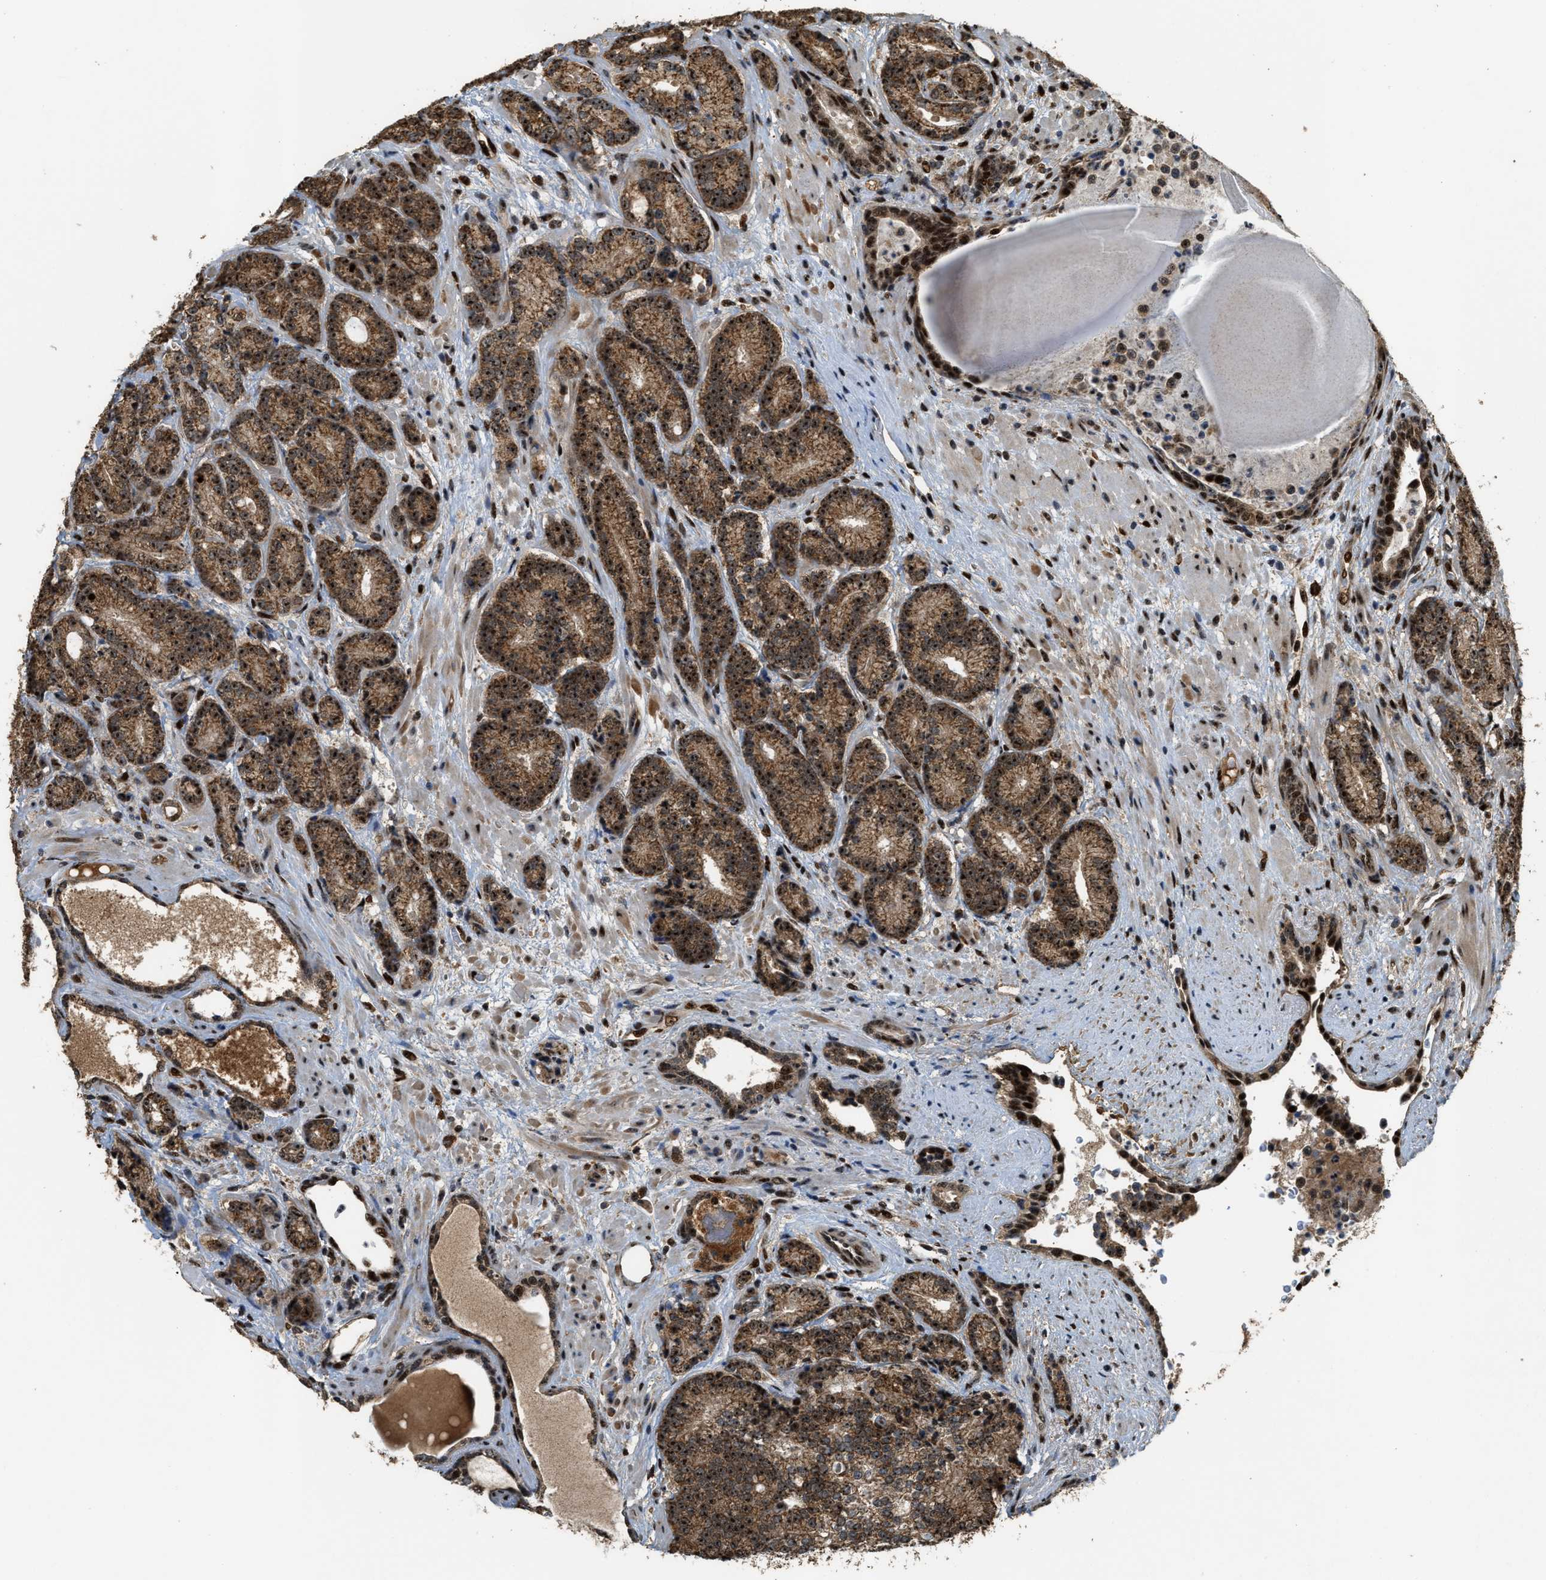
{"staining": {"intensity": "strong", "quantity": ">75%", "location": "cytoplasmic/membranous,nuclear"}, "tissue": "prostate cancer", "cell_type": "Tumor cells", "image_type": "cancer", "snomed": [{"axis": "morphology", "description": "Adenocarcinoma, High grade"}, {"axis": "topography", "description": "Prostate"}], "caption": "Strong cytoplasmic/membranous and nuclear protein positivity is present in about >75% of tumor cells in prostate cancer (high-grade adenocarcinoma). Using DAB (3,3'-diaminobenzidine) (brown) and hematoxylin (blue) stains, captured at high magnification using brightfield microscopy.", "gene": "ZNF687", "patient": {"sex": "male", "age": 61}}